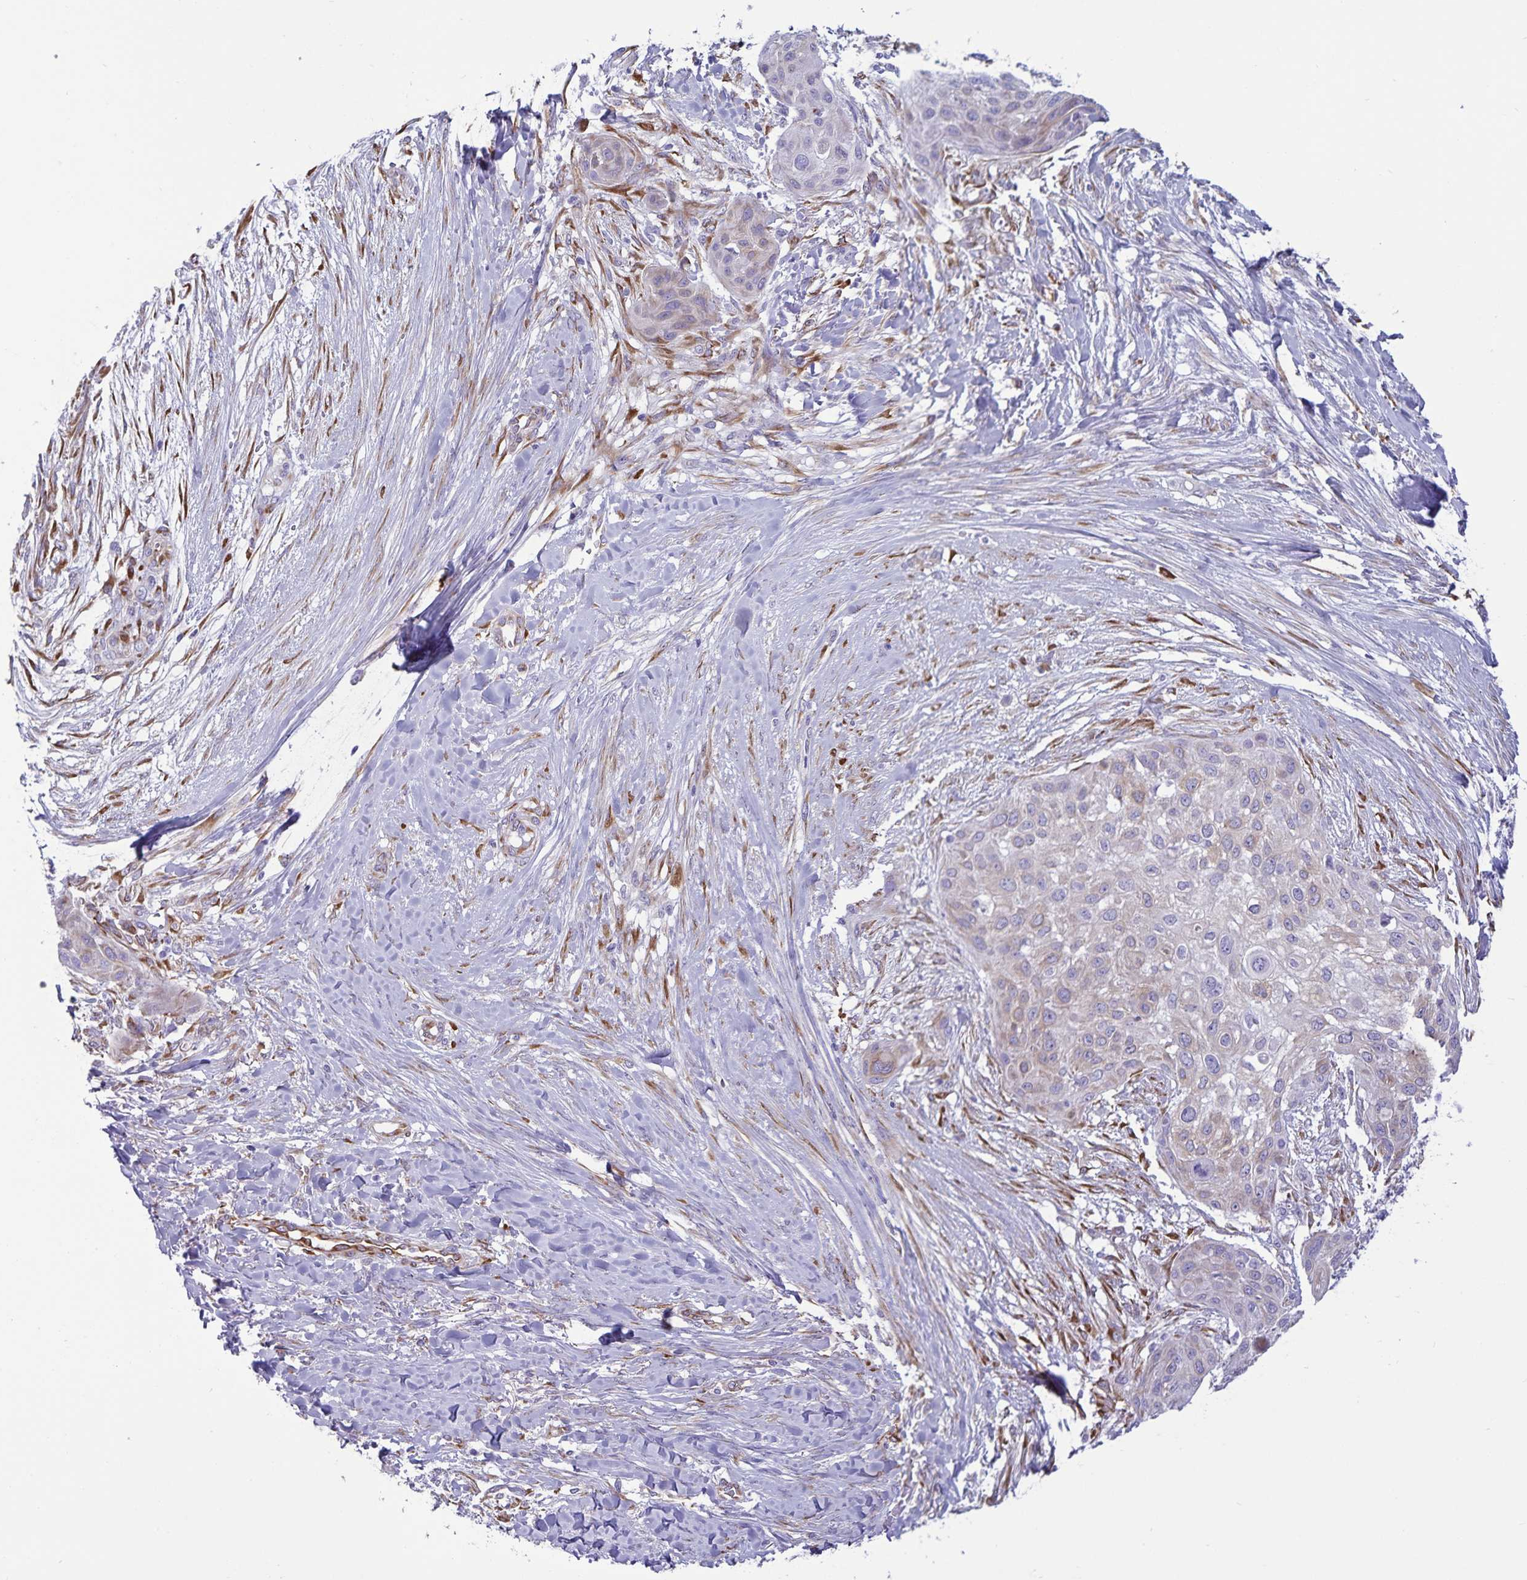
{"staining": {"intensity": "weak", "quantity": "<25%", "location": "cytoplasmic/membranous"}, "tissue": "skin cancer", "cell_type": "Tumor cells", "image_type": "cancer", "snomed": [{"axis": "morphology", "description": "Squamous cell carcinoma, NOS"}, {"axis": "topography", "description": "Skin"}], "caption": "Tumor cells show no significant positivity in skin cancer.", "gene": "RCN1", "patient": {"sex": "female", "age": 87}}